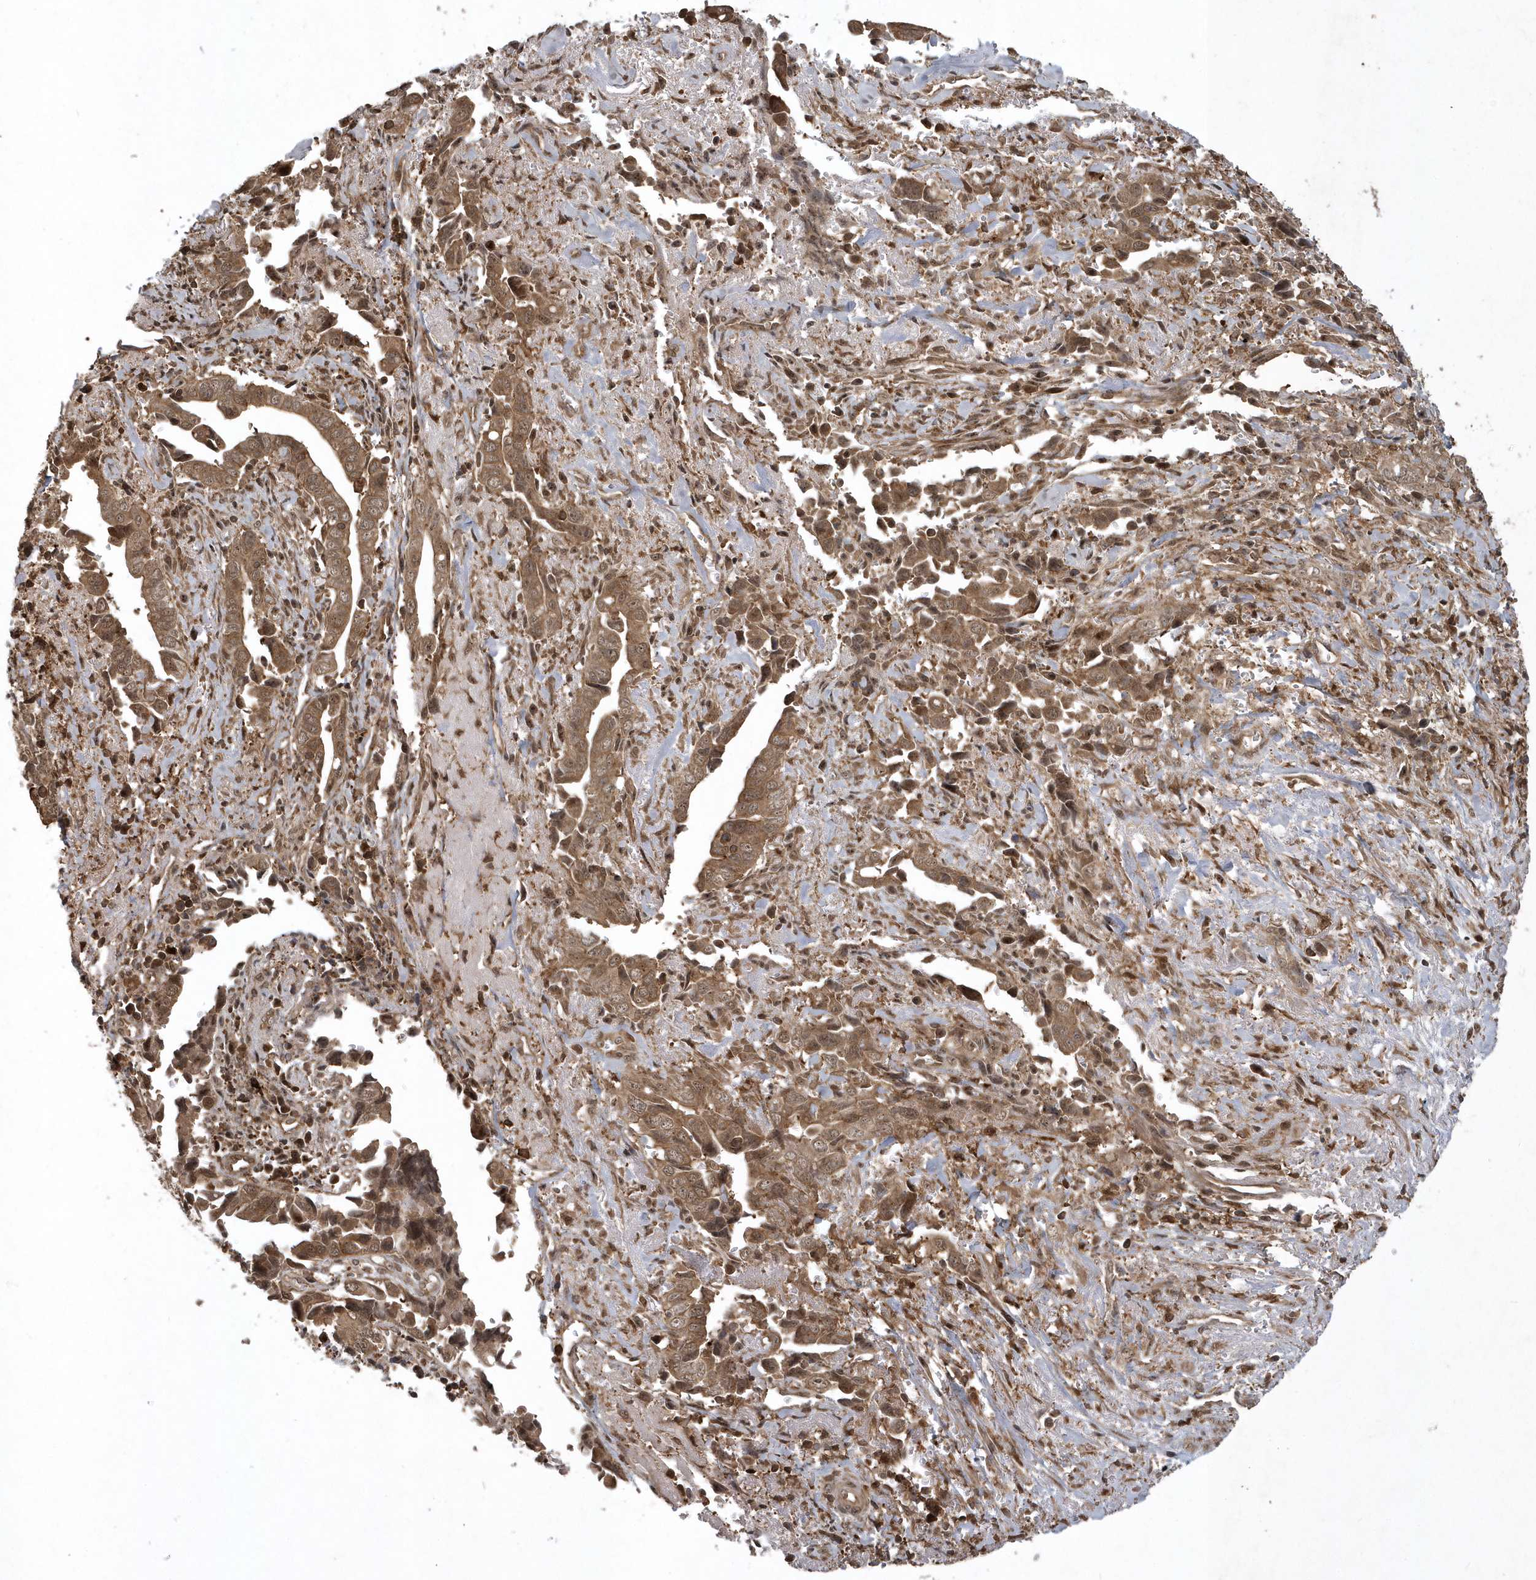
{"staining": {"intensity": "moderate", "quantity": ">75%", "location": "cytoplasmic/membranous"}, "tissue": "liver cancer", "cell_type": "Tumor cells", "image_type": "cancer", "snomed": [{"axis": "morphology", "description": "Cholangiocarcinoma"}, {"axis": "topography", "description": "Liver"}], "caption": "Liver cancer (cholangiocarcinoma) tissue reveals moderate cytoplasmic/membranous expression in approximately >75% of tumor cells The staining was performed using DAB, with brown indicating positive protein expression. Nuclei are stained blue with hematoxylin.", "gene": "LACC1", "patient": {"sex": "female", "age": 79}}